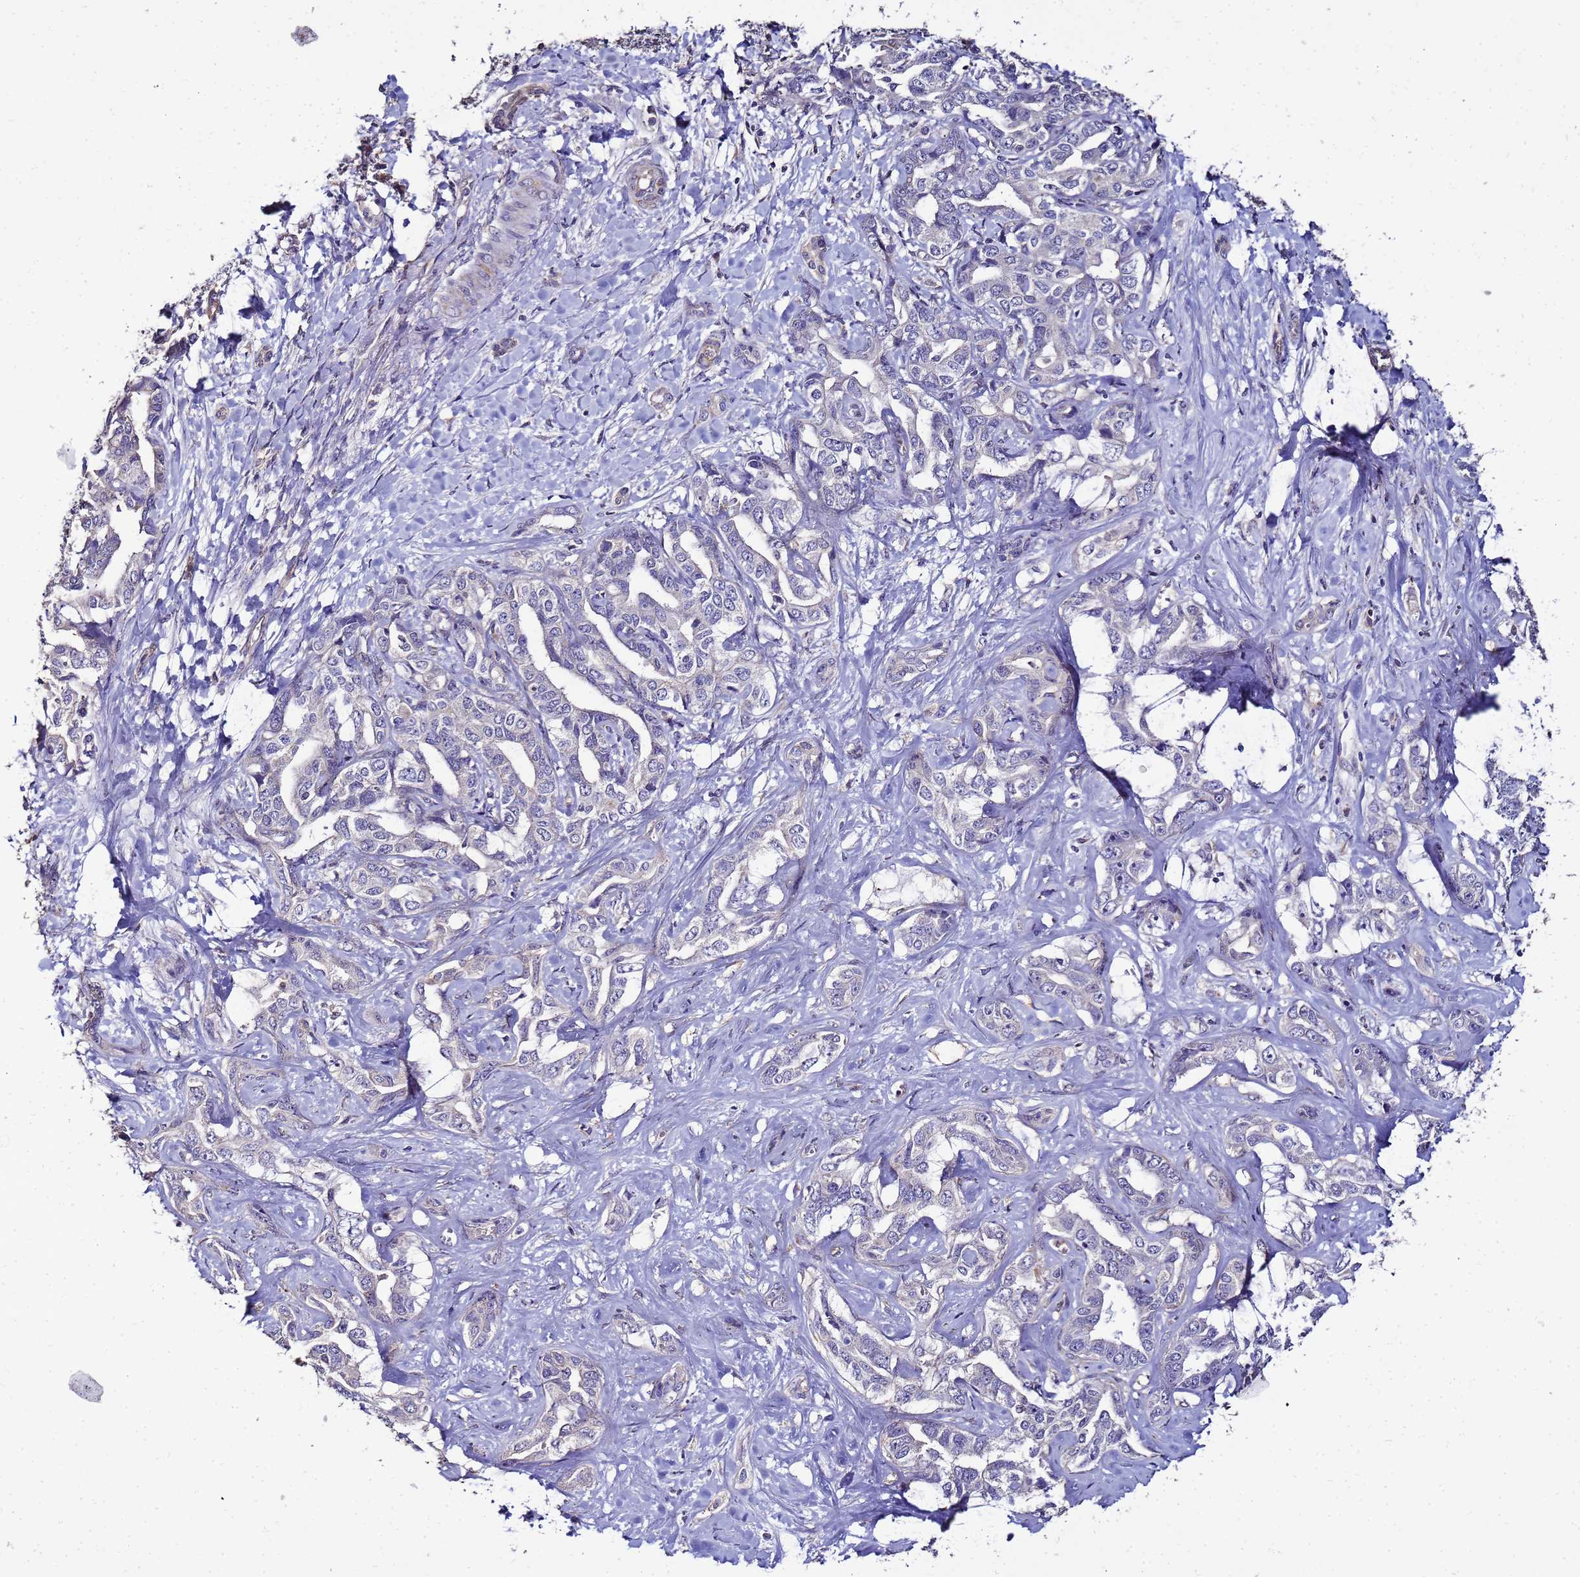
{"staining": {"intensity": "negative", "quantity": "none", "location": "none"}, "tissue": "liver cancer", "cell_type": "Tumor cells", "image_type": "cancer", "snomed": [{"axis": "morphology", "description": "Cholangiocarcinoma"}, {"axis": "topography", "description": "Liver"}], "caption": "The image shows no significant staining in tumor cells of cholangiocarcinoma (liver).", "gene": "ENOPH1", "patient": {"sex": "male", "age": 59}}